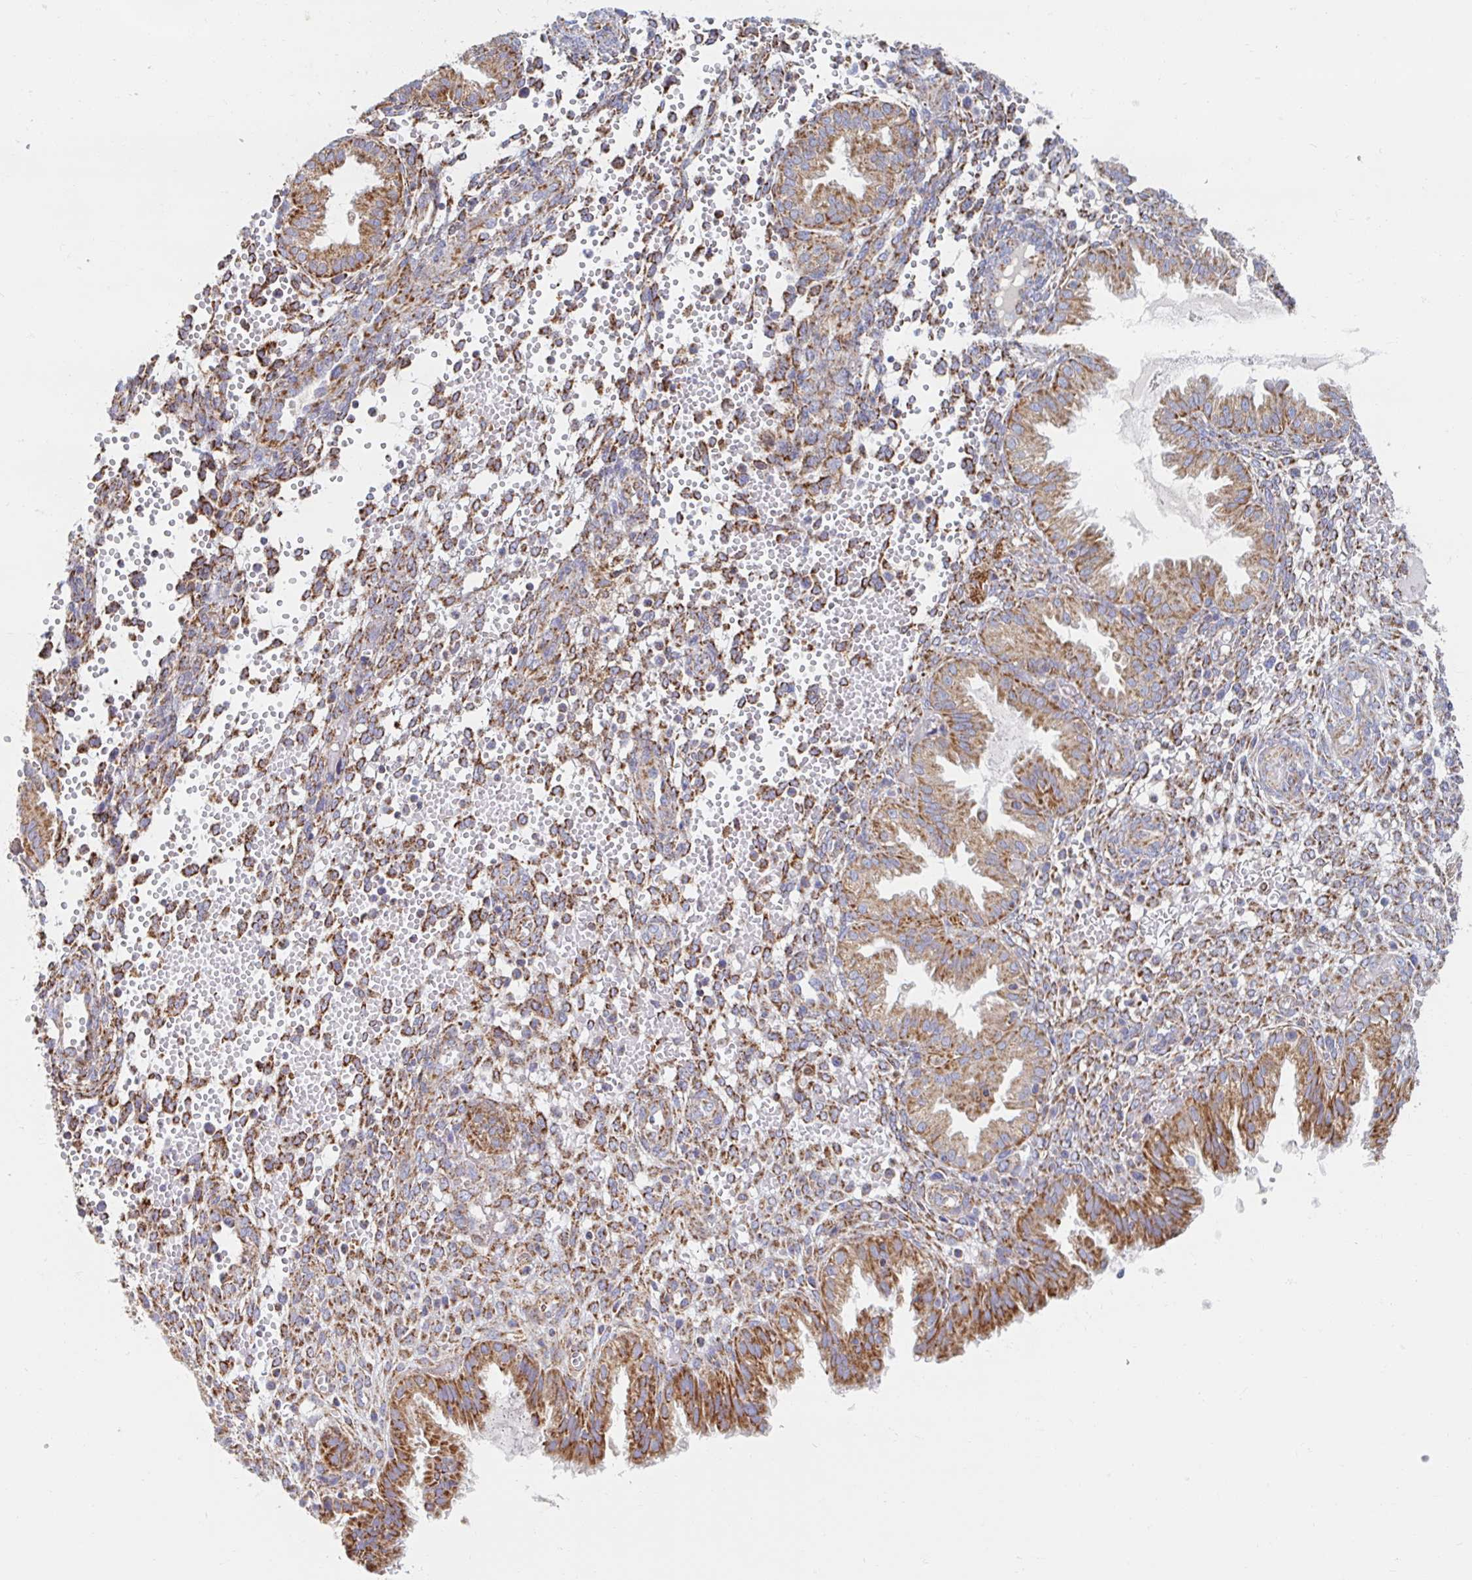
{"staining": {"intensity": "moderate", "quantity": "25%-75%", "location": "cytoplasmic/membranous"}, "tissue": "endometrium", "cell_type": "Cells in endometrial stroma", "image_type": "normal", "snomed": [{"axis": "morphology", "description": "Normal tissue, NOS"}, {"axis": "topography", "description": "Endometrium"}], "caption": "Brown immunohistochemical staining in unremarkable human endometrium demonstrates moderate cytoplasmic/membranous staining in about 25%-75% of cells in endometrial stroma. The staining is performed using DAB (3,3'-diaminobenzidine) brown chromogen to label protein expression. The nuclei are counter-stained blue using hematoxylin.", "gene": "MAVS", "patient": {"sex": "female", "age": 33}}